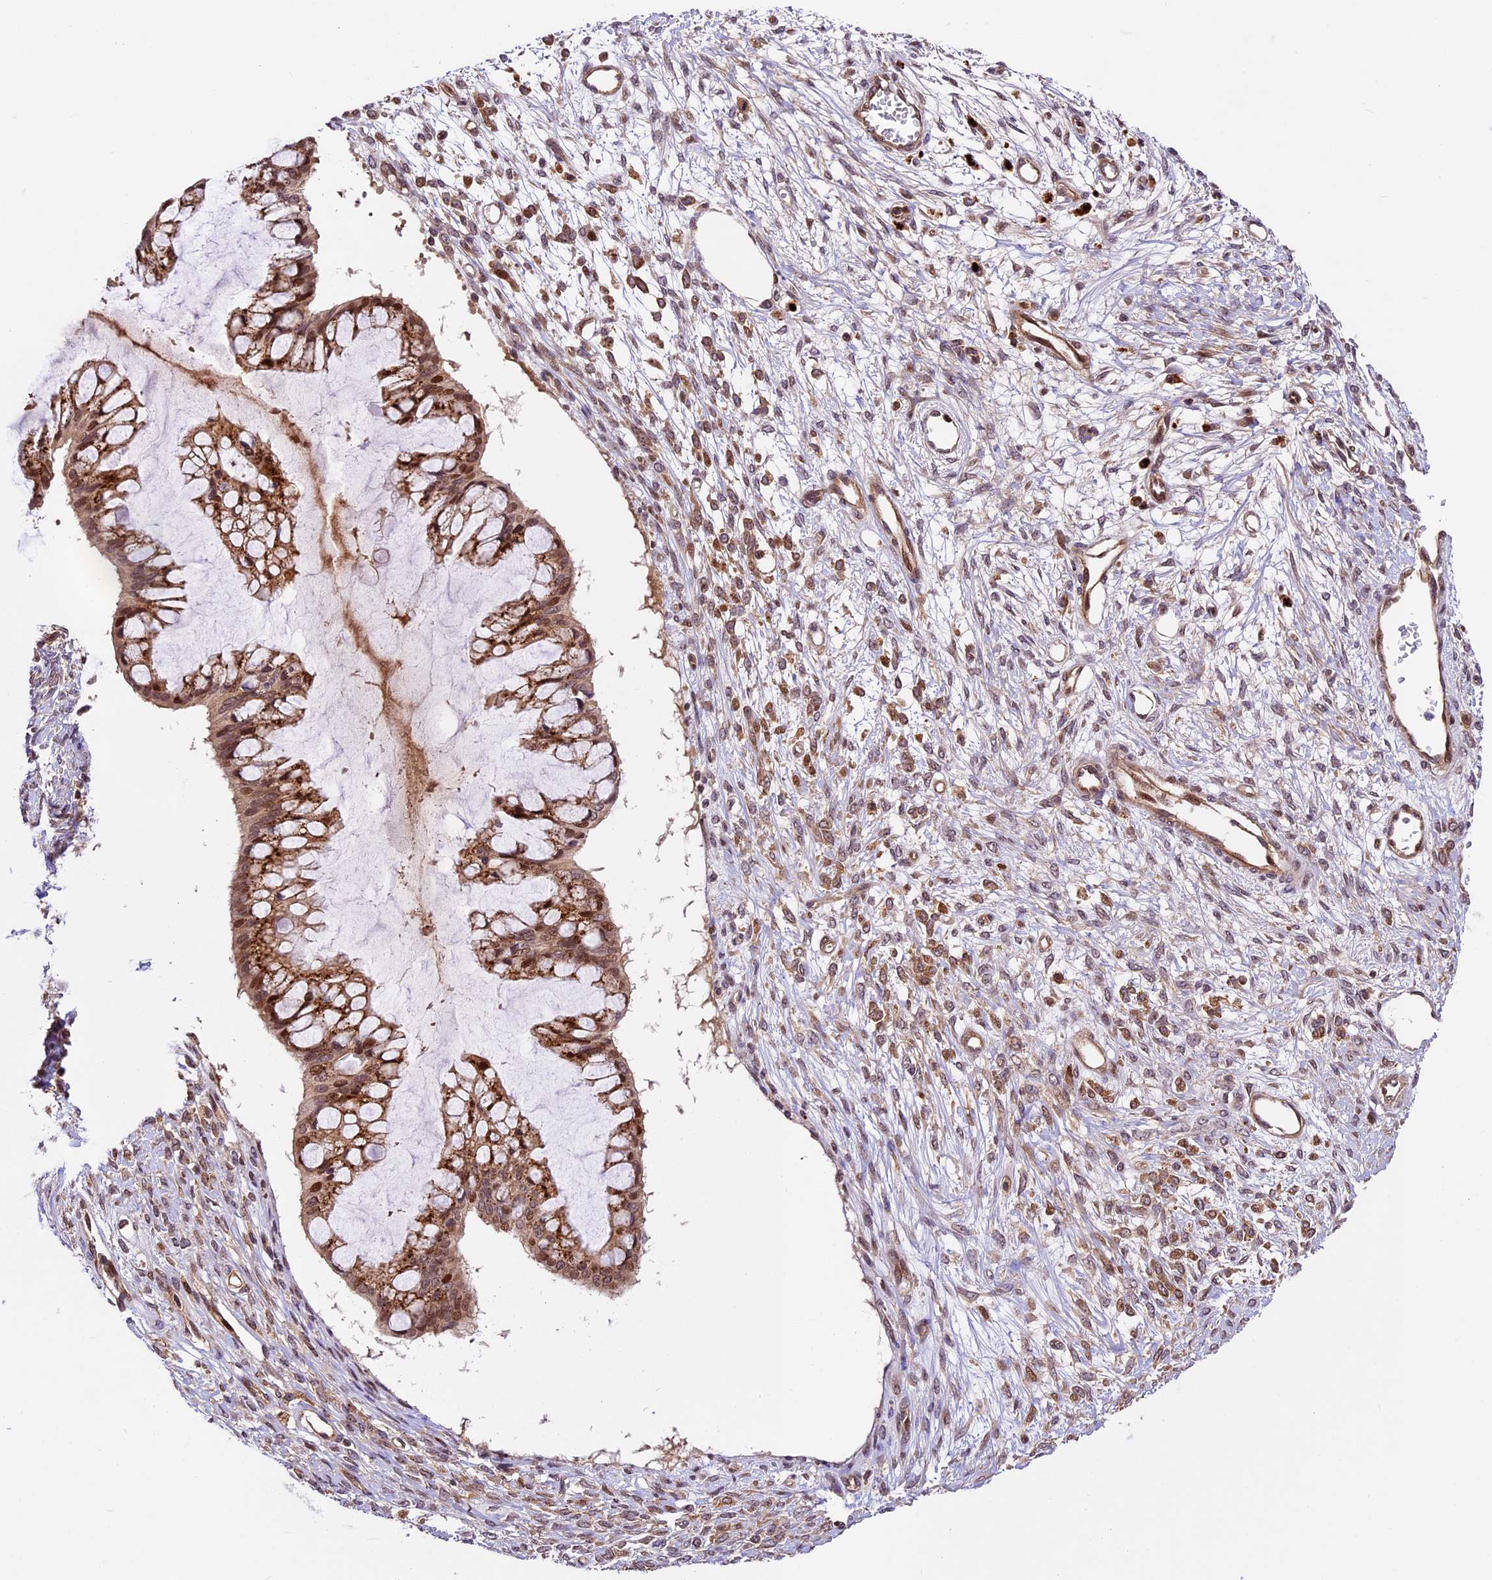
{"staining": {"intensity": "moderate", "quantity": ">75%", "location": "cytoplasmic/membranous,nuclear"}, "tissue": "ovarian cancer", "cell_type": "Tumor cells", "image_type": "cancer", "snomed": [{"axis": "morphology", "description": "Cystadenocarcinoma, mucinous, NOS"}, {"axis": "topography", "description": "Ovary"}], "caption": "Immunohistochemistry staining of ovarian cancer, which demonstrates medium levels of moderate cytoplasmic/membranous and nuclear positivity in about >75% of tumor cells indicating moderate cytoplasmic/membranous and nuclear protein staining. The staining was performed using DAB (brown) for protein detection and nuclei were counterstained in hematoxylin (blue).", "gene": "CCSER1", "patient": {"sex": "female", "age": 73}}